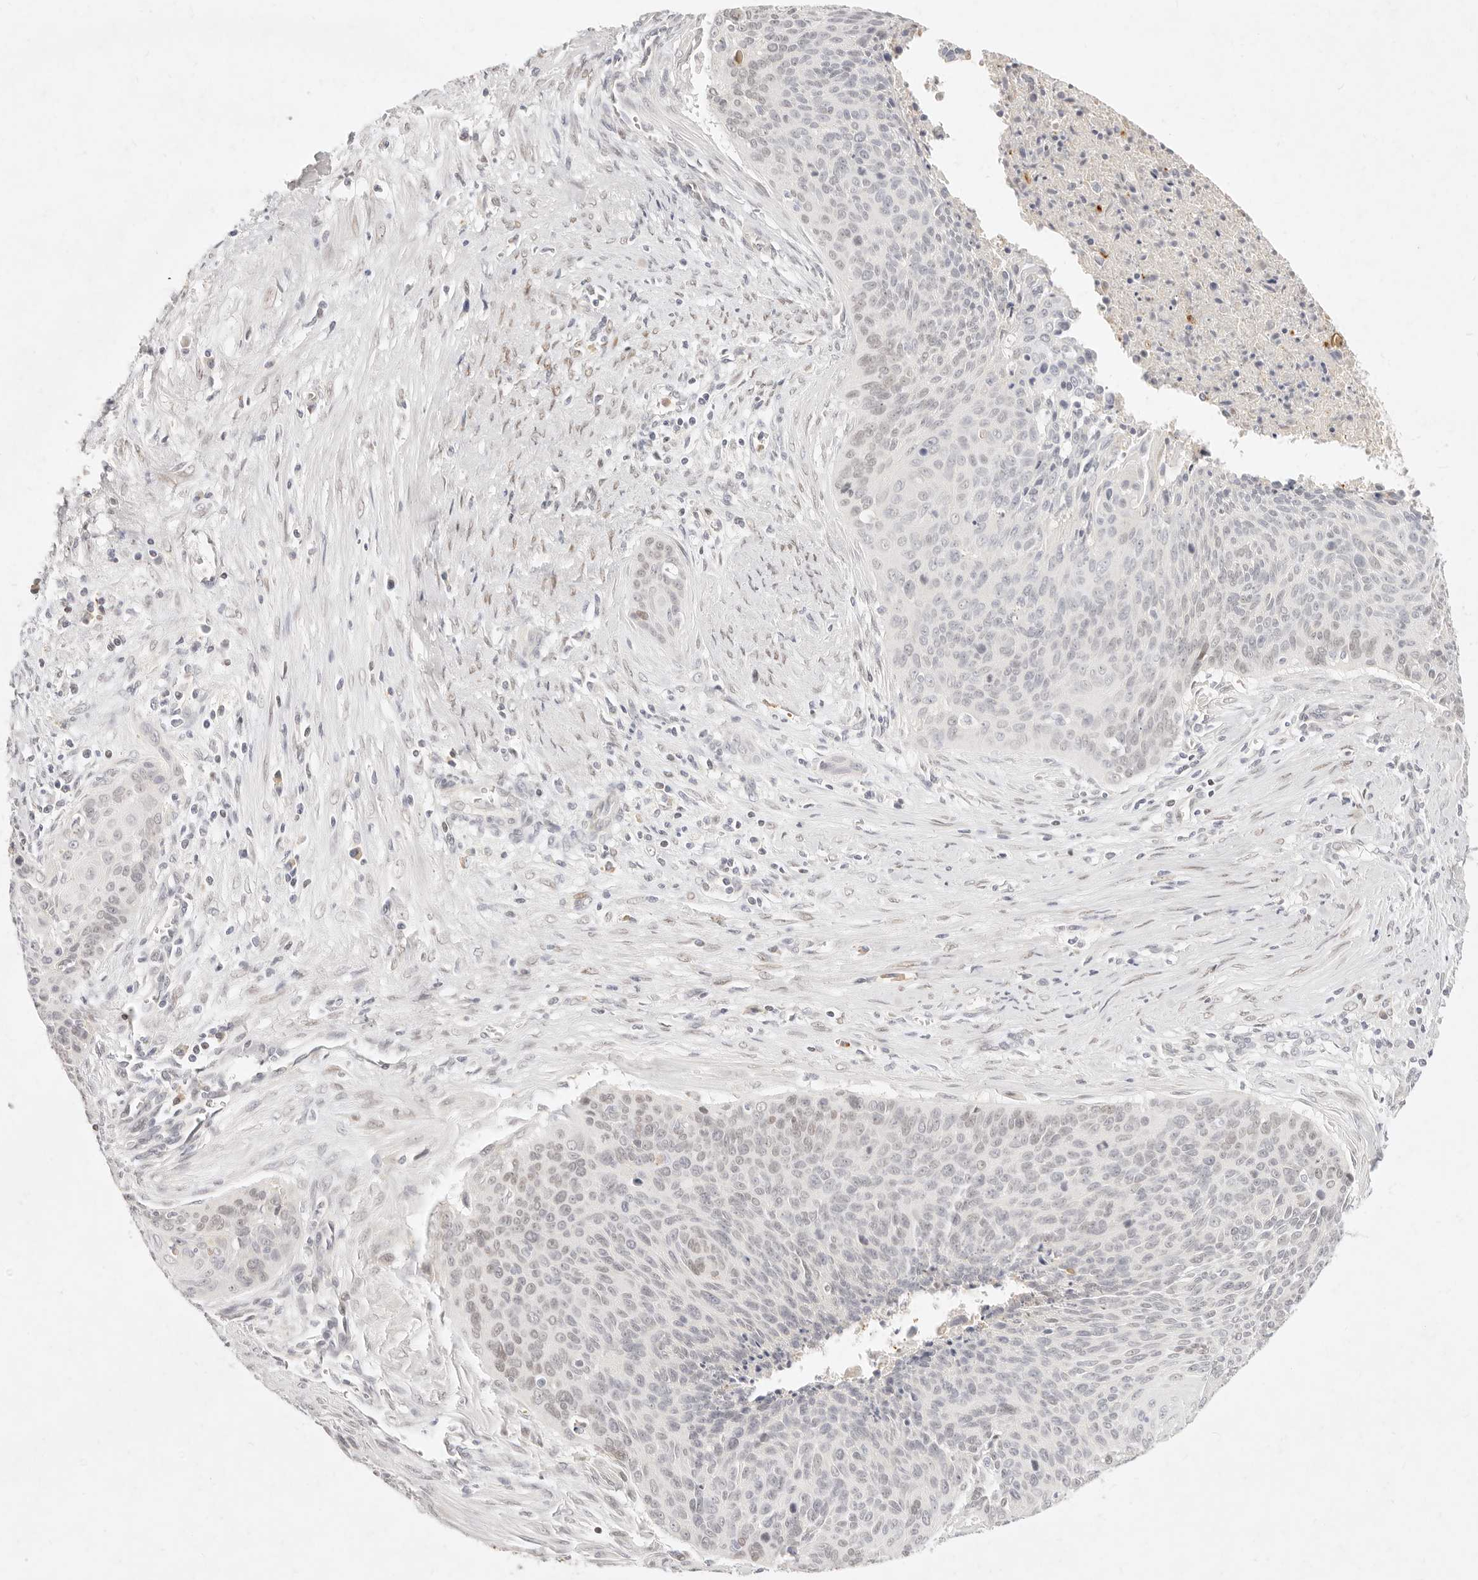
{"staining": {"intensity": "negative", "quantity": "none", "location": "none"}, "tissue": "cervical cancer", "cell_type": "Tumor cells", "image_type": "cancer", "snomed": [{"axis": "morphology", "description": "Squamous cell carcinoma, NOS"}, {"axis": "topography", "description": "Cervix"}], "caption": "Tumor cells are negative for brown protein staining in cervical cancer.", "gene": "ASCL3", "patient": {"sex": "female", "age": 55}}